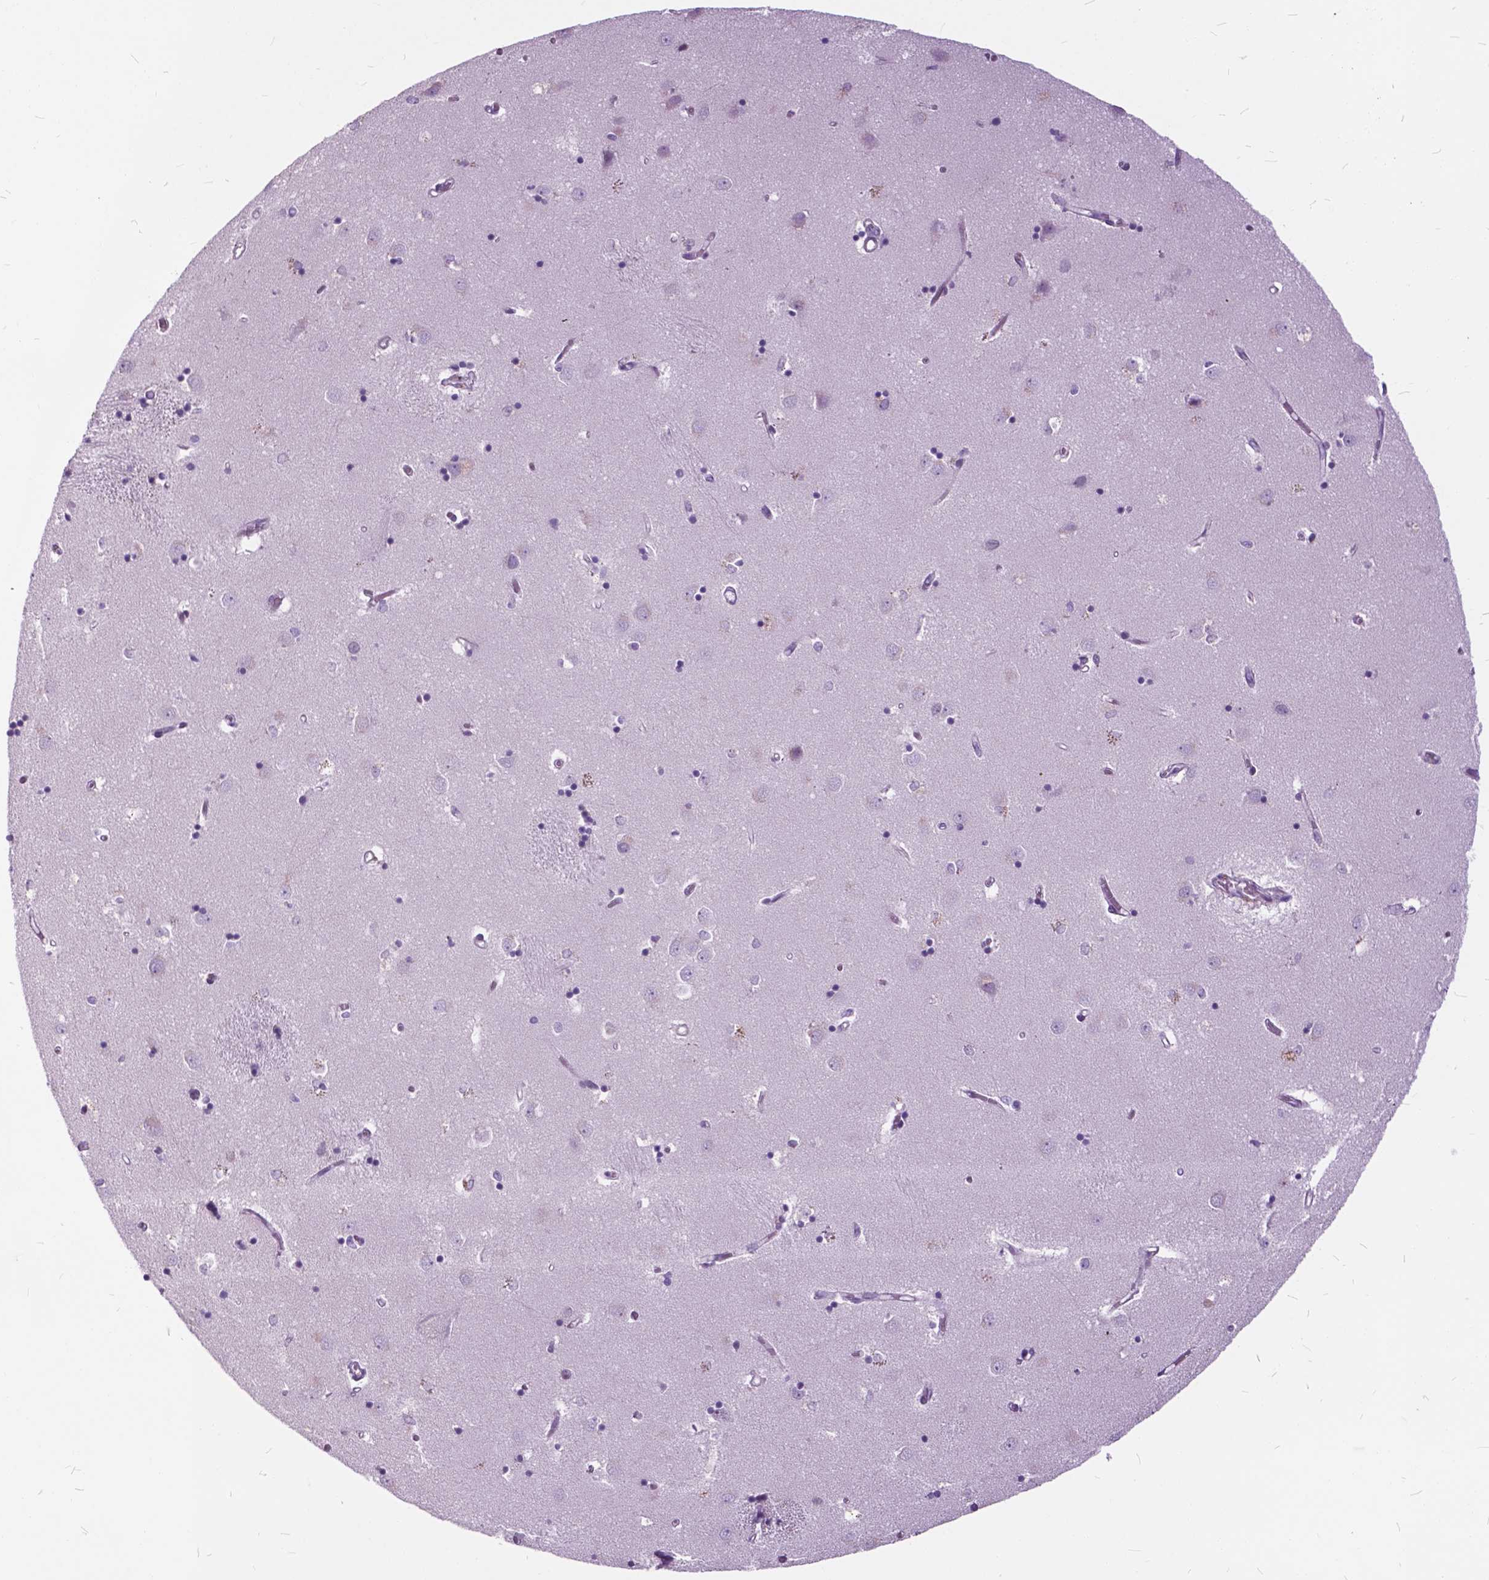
{"staining": {"intensity": "negative", "quantity": "none", "location": "none"}, "tissue": "caudate", "cell_type": "Glial cells", "image_type": "normal", "snomed": [{"axis": "morphology", "description": "Normal tissue, NOS"}, {"axis": "topography", "description": "Lateral ventricle wall"}], "caption": "This is an immunohistochemistry histopathology image of normal human caudate. There is no expression in glial cells.", "gene": "SP140", "patient": {"sex": "male", "age": 54}}